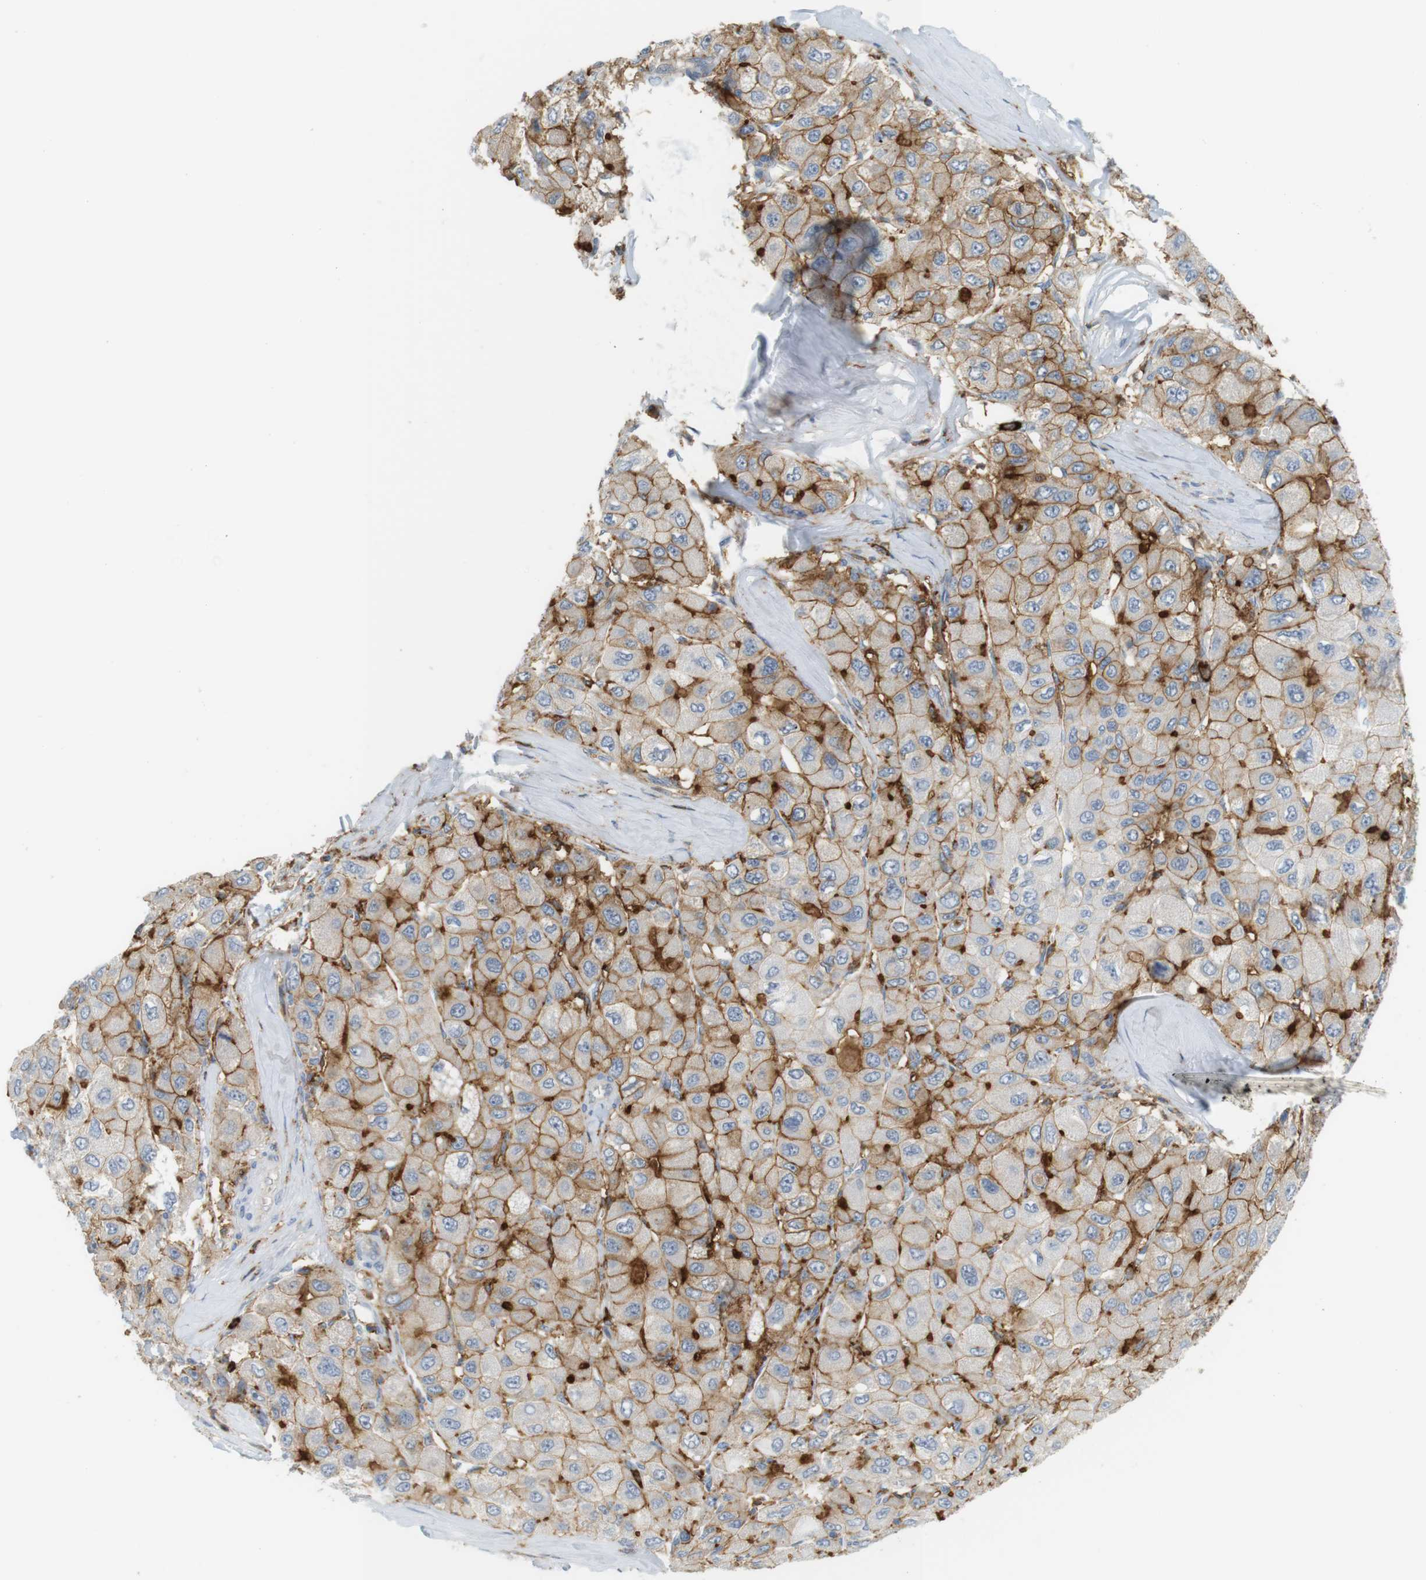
{"staining": {"intensity": "moderate", "quantity": "25%-75%", "location": "cytoplasmic/membranous"}, "tissue": "liver cancer", "cell_type": "Tumor cells", "image_type": "cancer", "snomed": [{"axis": "morphology", "description": "Carcinoma, Hepatocellular, NOS"}, {"axis": "topography", "description": "Liver"}], "caption": "The immunohistochemical stain highlights moderate cytoplasmic/membranous expression in tumor cells of liver cancer (hepatocellular carcinoma) tissue.", "gene": "SIRPA", "patient": {"sex": "male", "age": 80}}